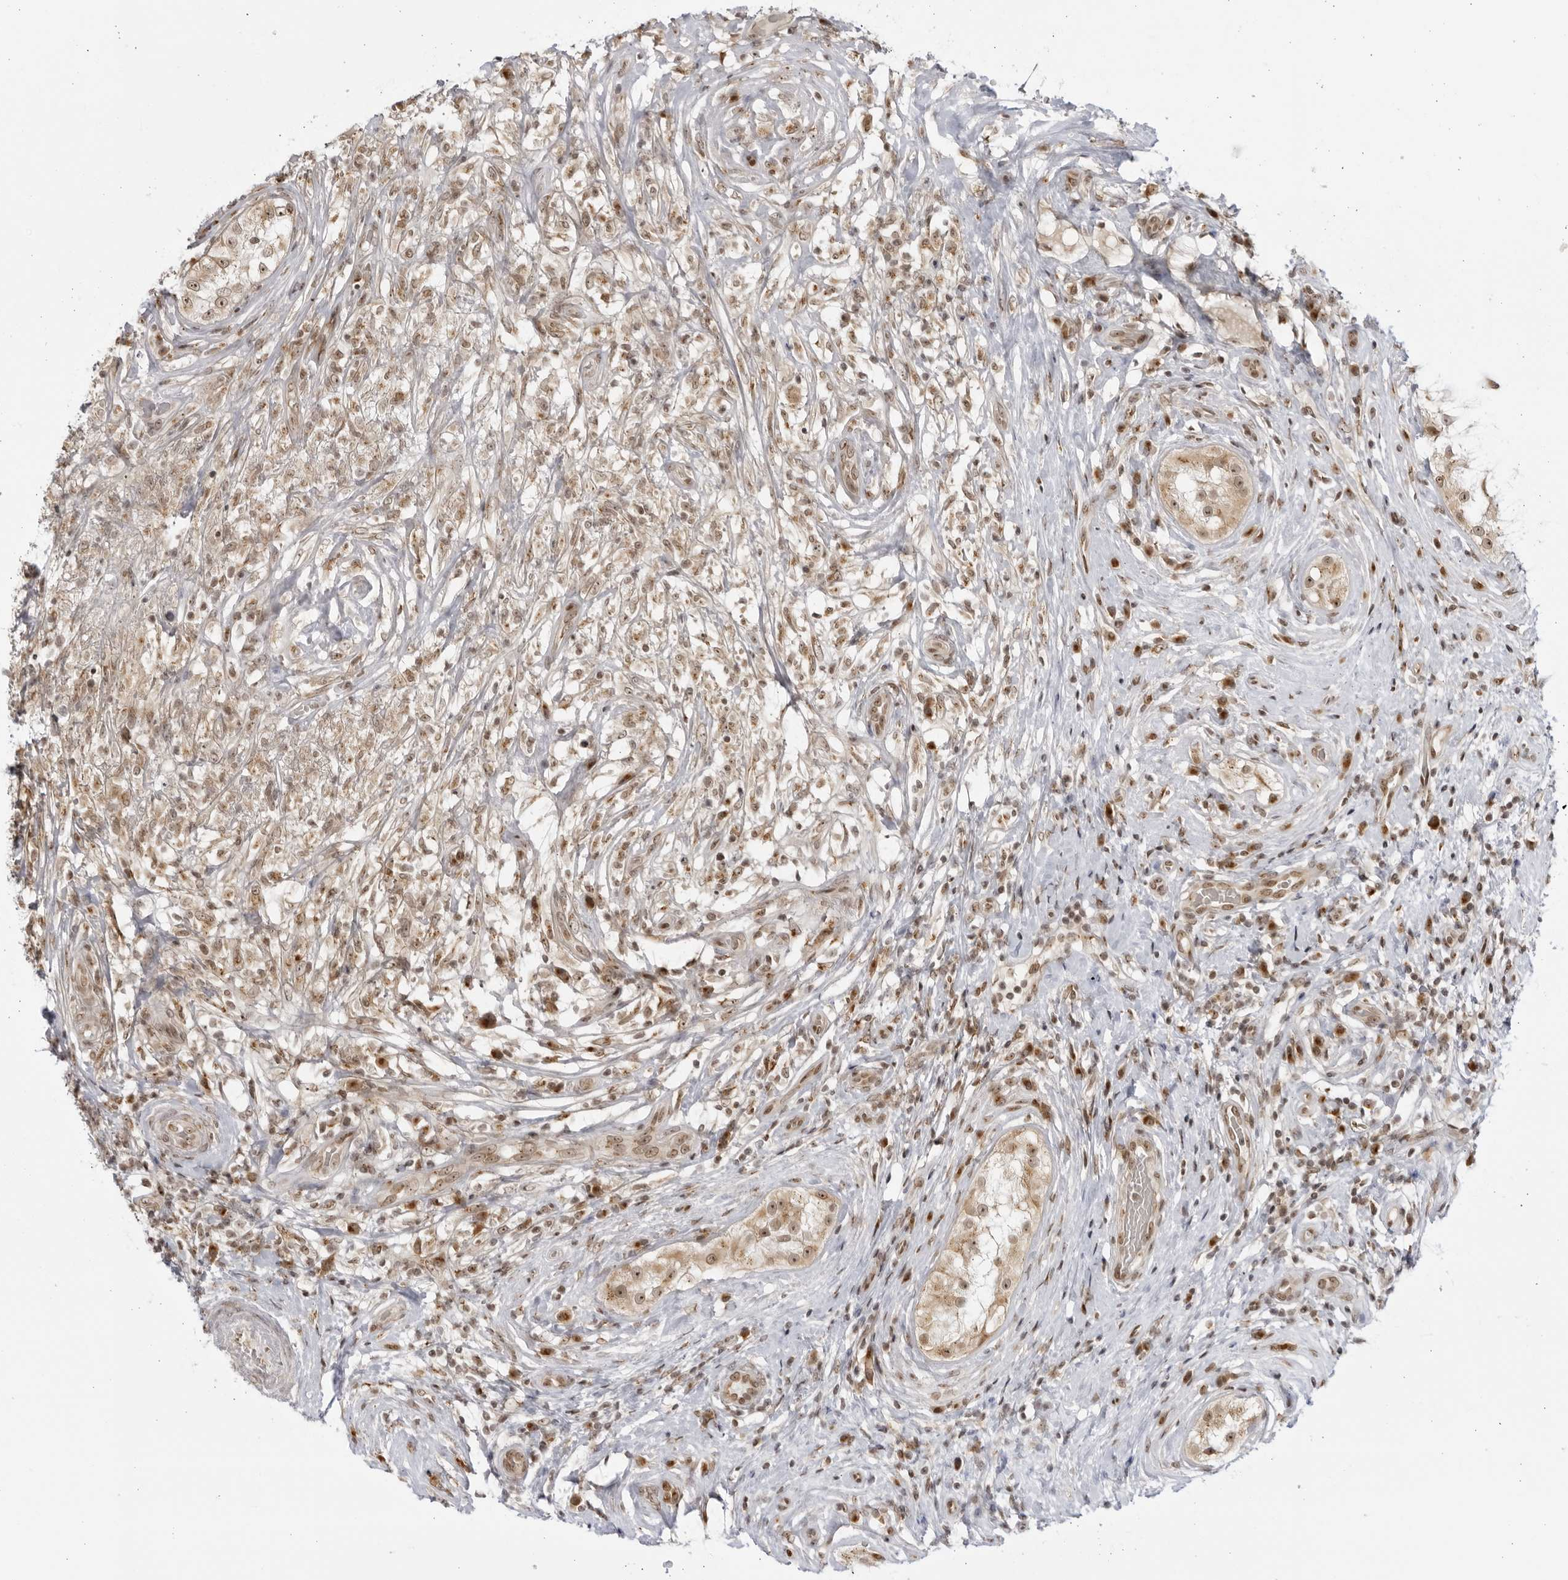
{"staining": {"intensity": "weak", "quantity": ">75%", "location": "nuclear"}, "tissue": "testis cancer", "cell_type": "Tumor cells", "image_type": "cancer", "snomed": [{"axis": "morphology", "description": "Seminoma, NOS"}, {"axis": "topography", "description": "Testis"}], "caption": "The micrograph exhibits a brown stain indicating the presence of a protein in the nuclear of tumor cells in testis seminoma. Using DAB (3,3'-diaminobenzidine) (brown) and hematoxylin (blue) stains, captured at high magnification using brightfield microscopy.", "gene": "RASGEF1C", "patient": {"sex": "male", "age": 49}}